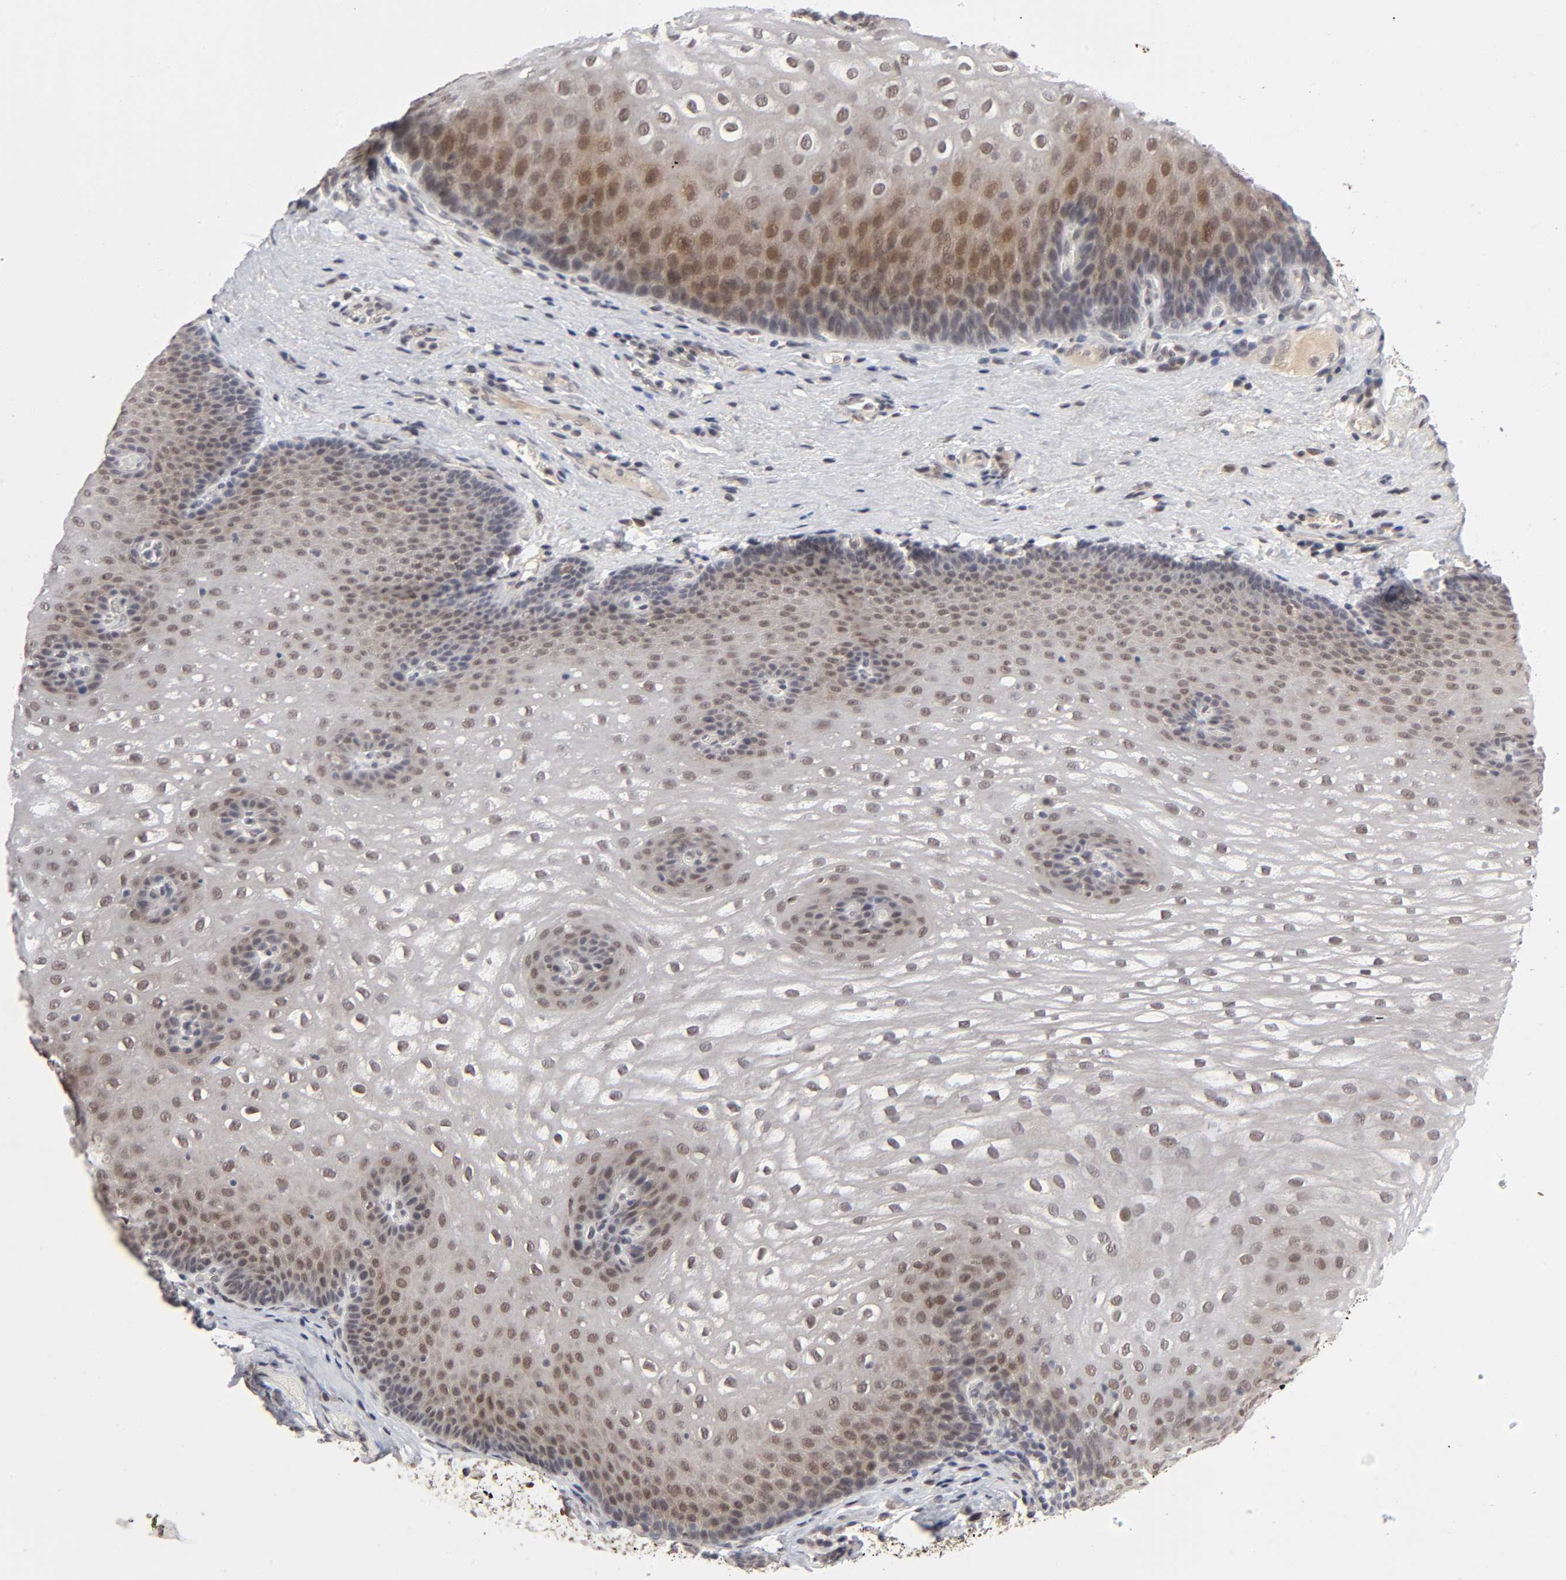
{"staining": {"intensity": "moderate", "quantity": "25%-75%", "location": "cytoplasmic/membranous,nuclear"}, "tissue": "esophagus", "cell_type": "Squamous epithelial cells", "image_type": "normal", "snomed": [{"axis": "morphology", "description": "Normal tissue, NOS"}, {"axis": "topography", "description": "Esophagus"}], "caption": "The image demonstrates staining of benign esophagus, revealing moderate cytoplasmic/membranous,nuclear protein staining (brown color) within squamous epithelial cells.", "gene": "EP300", "patient": {"sex": "male", "age": 48}}